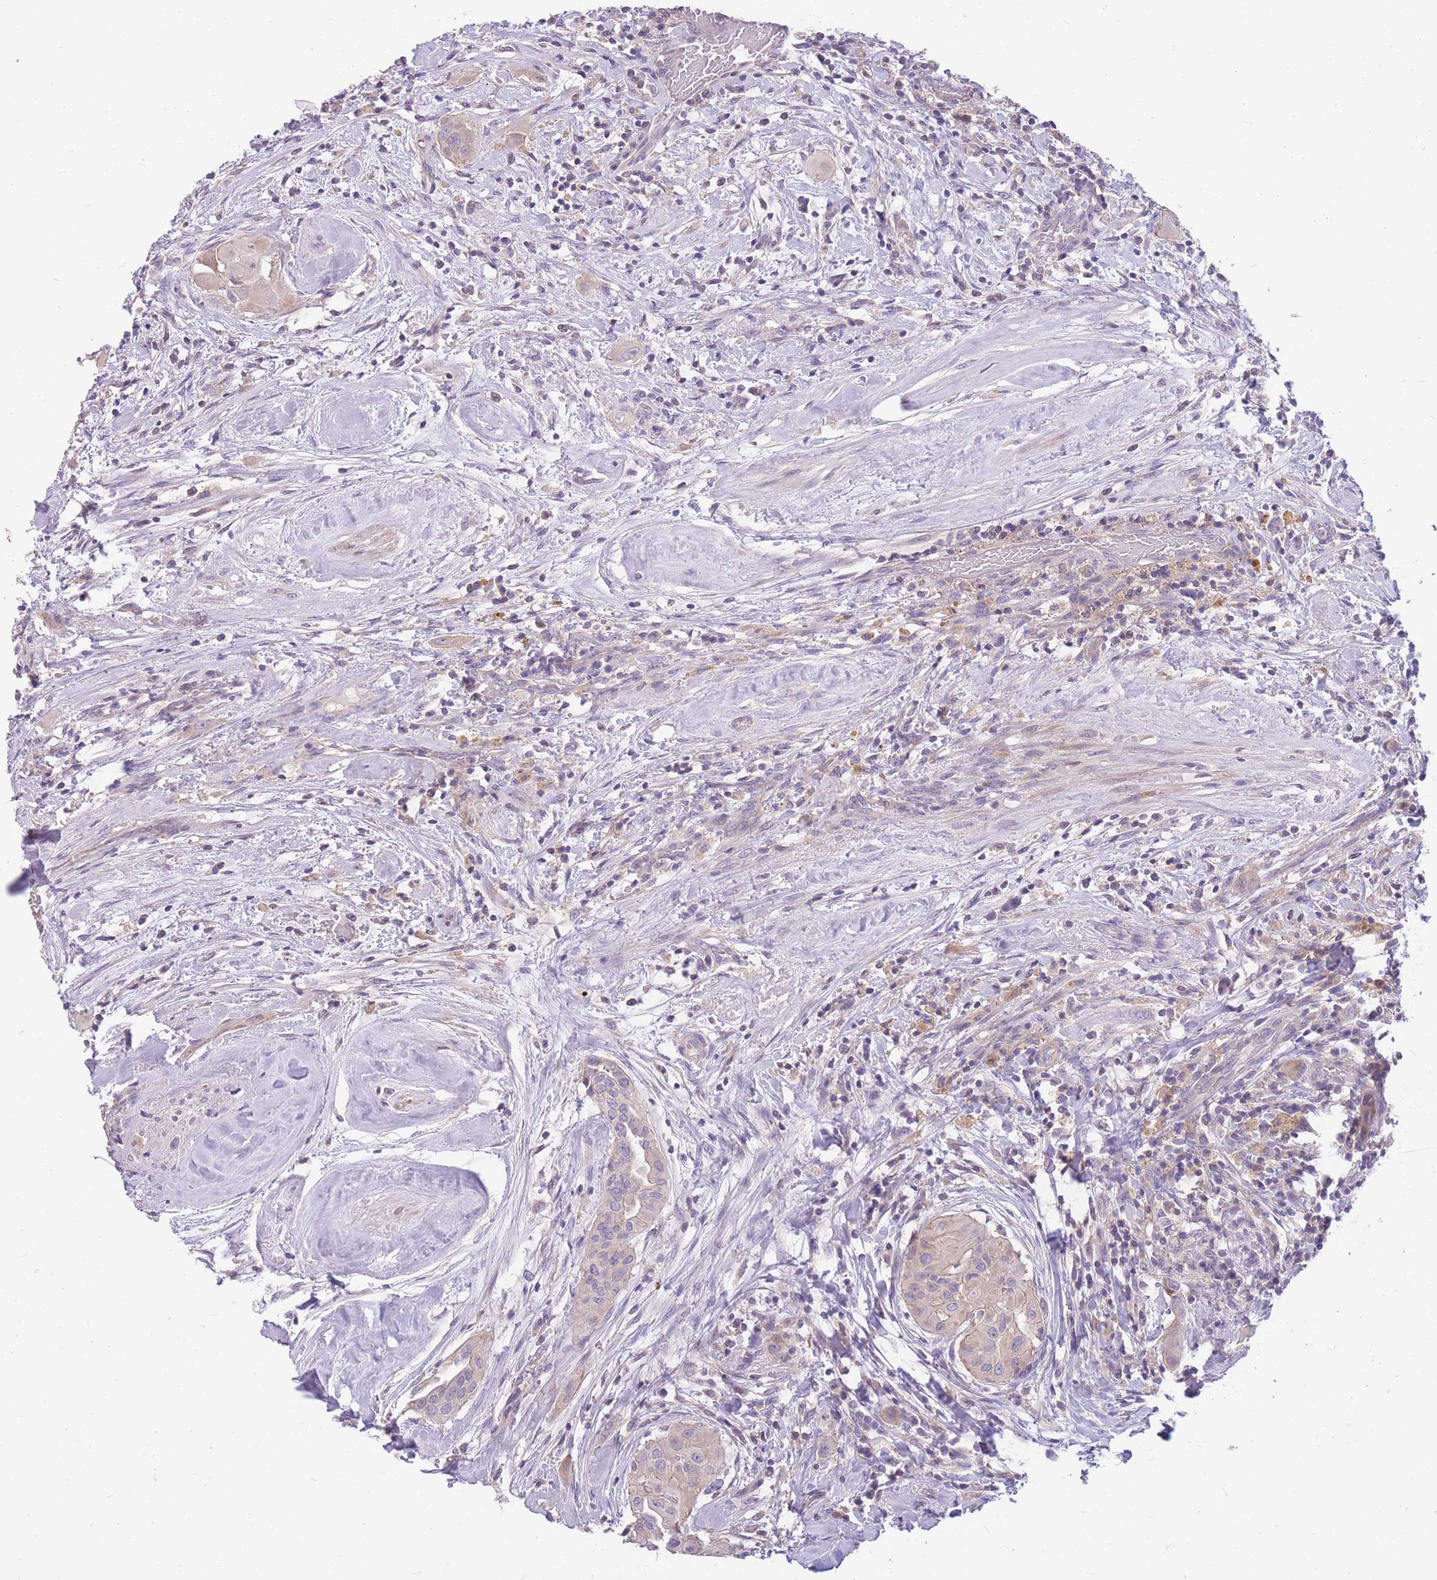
{"staining": {"intensity": "weak", "quantity": "<25%", "location": "cytoplasmic/membranous"}, "tissue": "thyroid cancer", "cell_type": "Tumor cells", "image_type": "cancer", "snomed": [{"axis": "morphology", "description": "Papillary adenocarcinoma, NOS"}, {"axis": "topography", "description": "Thyroid gland"}], "caption": "IHC histopathology image of papillary adenocarcinoma (thyroid) stained for a protein (brown), which demonstrates no staining in tumor cells. (Brightfield microscopy of DAB immunohistochemistry at high magnification).", "gene": "OR5T1", "patient": {"sex": "female", "age": 59}}